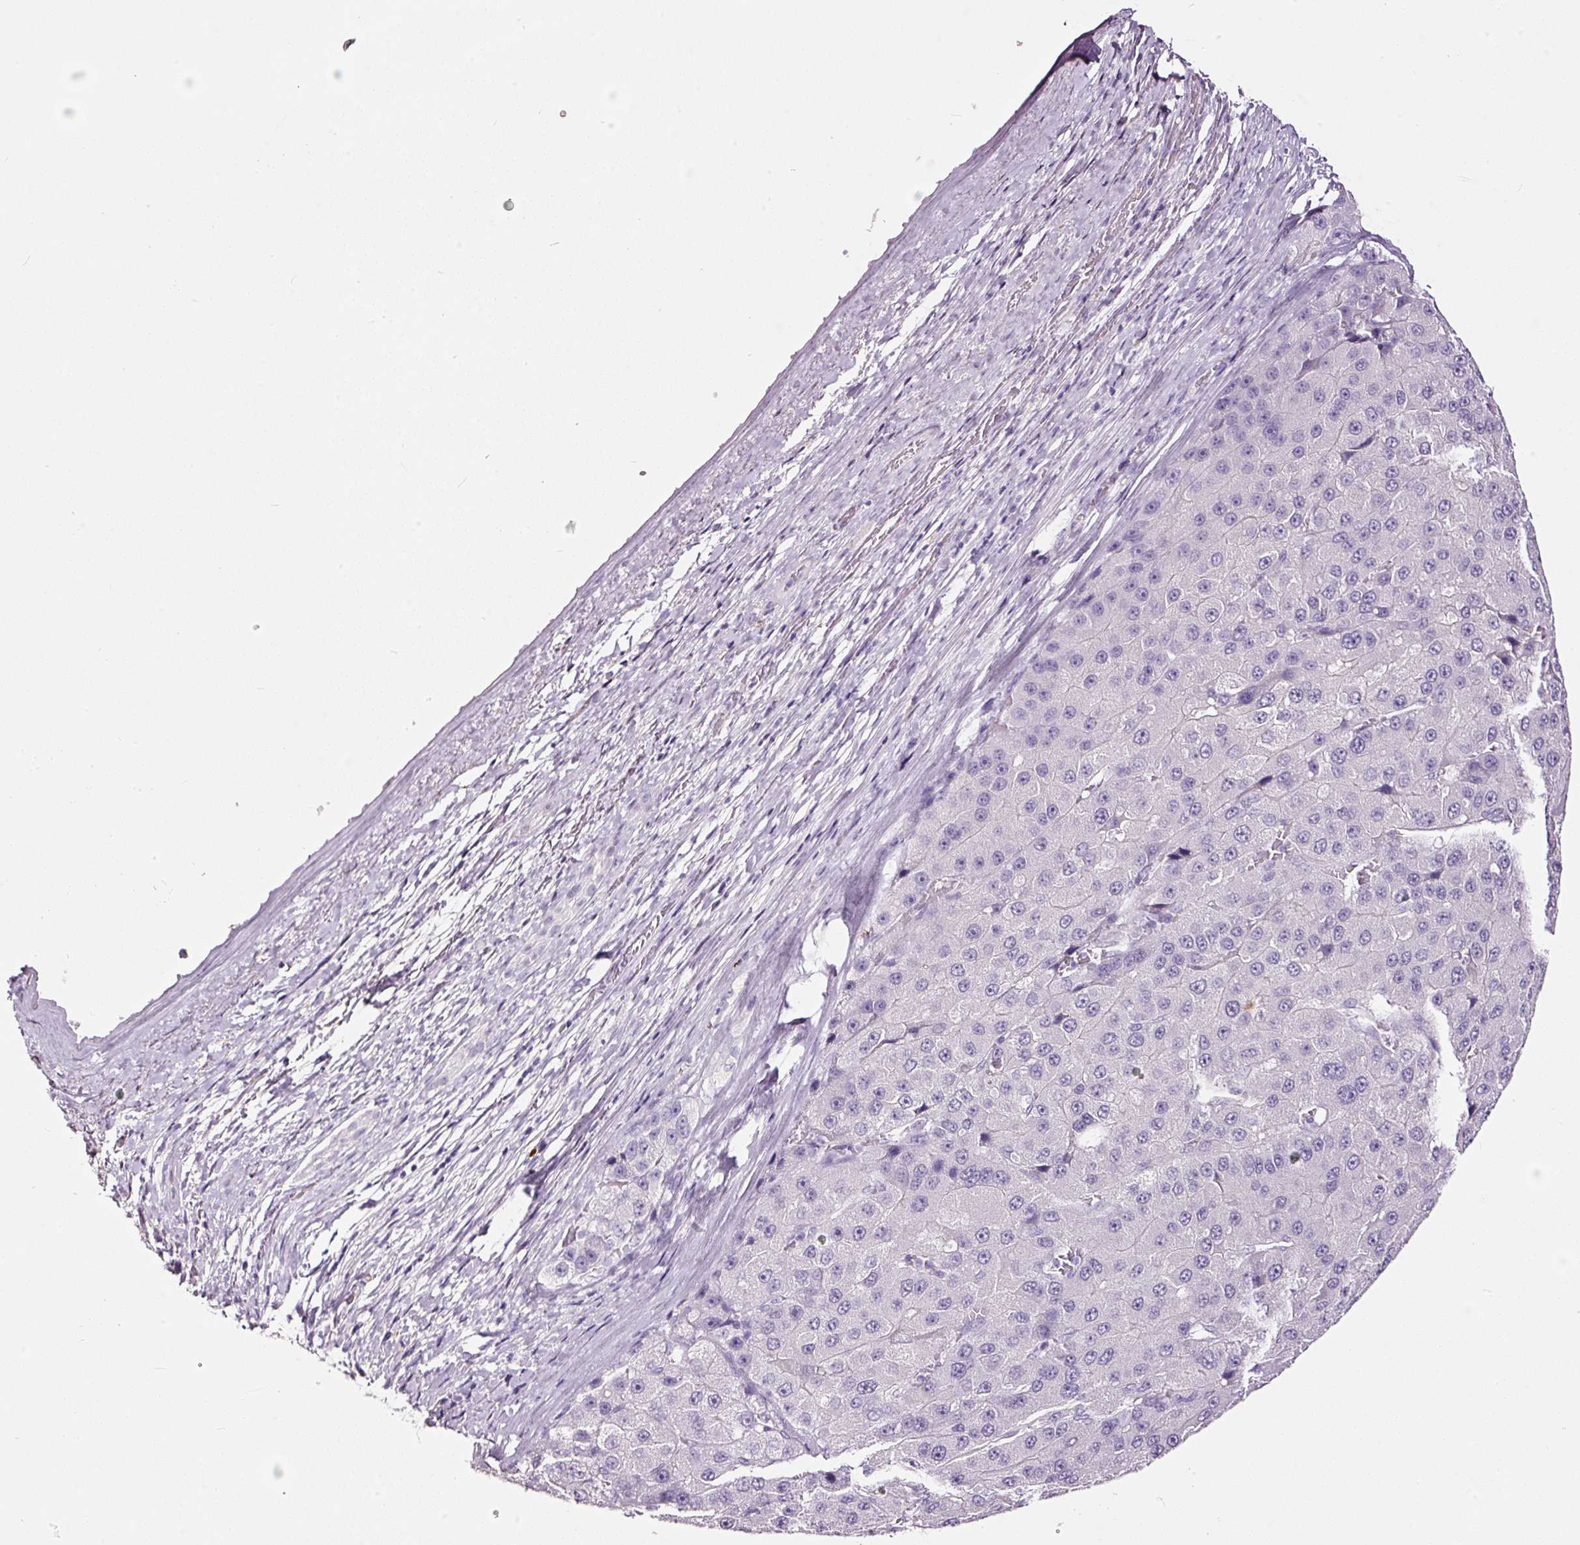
{"staining": {"intensity": "negative", "quantity": "none", "location": "none"}, "tissue": "liver cancer", "cell_type": "Tumor cells", "image_type": "cancer", "snomed": [{"axis": "morphology", "description": "Carcinoma, Hepatocellular, NOS"}, {"axis": "topography", "description": "Liver"}], "caption": "The micrograph reveals no significant staining in tumor cells of hepatocellular carcinoma (liver).", "gene": "LAMP3", "patient": {"sex": "female", "age": 73}}